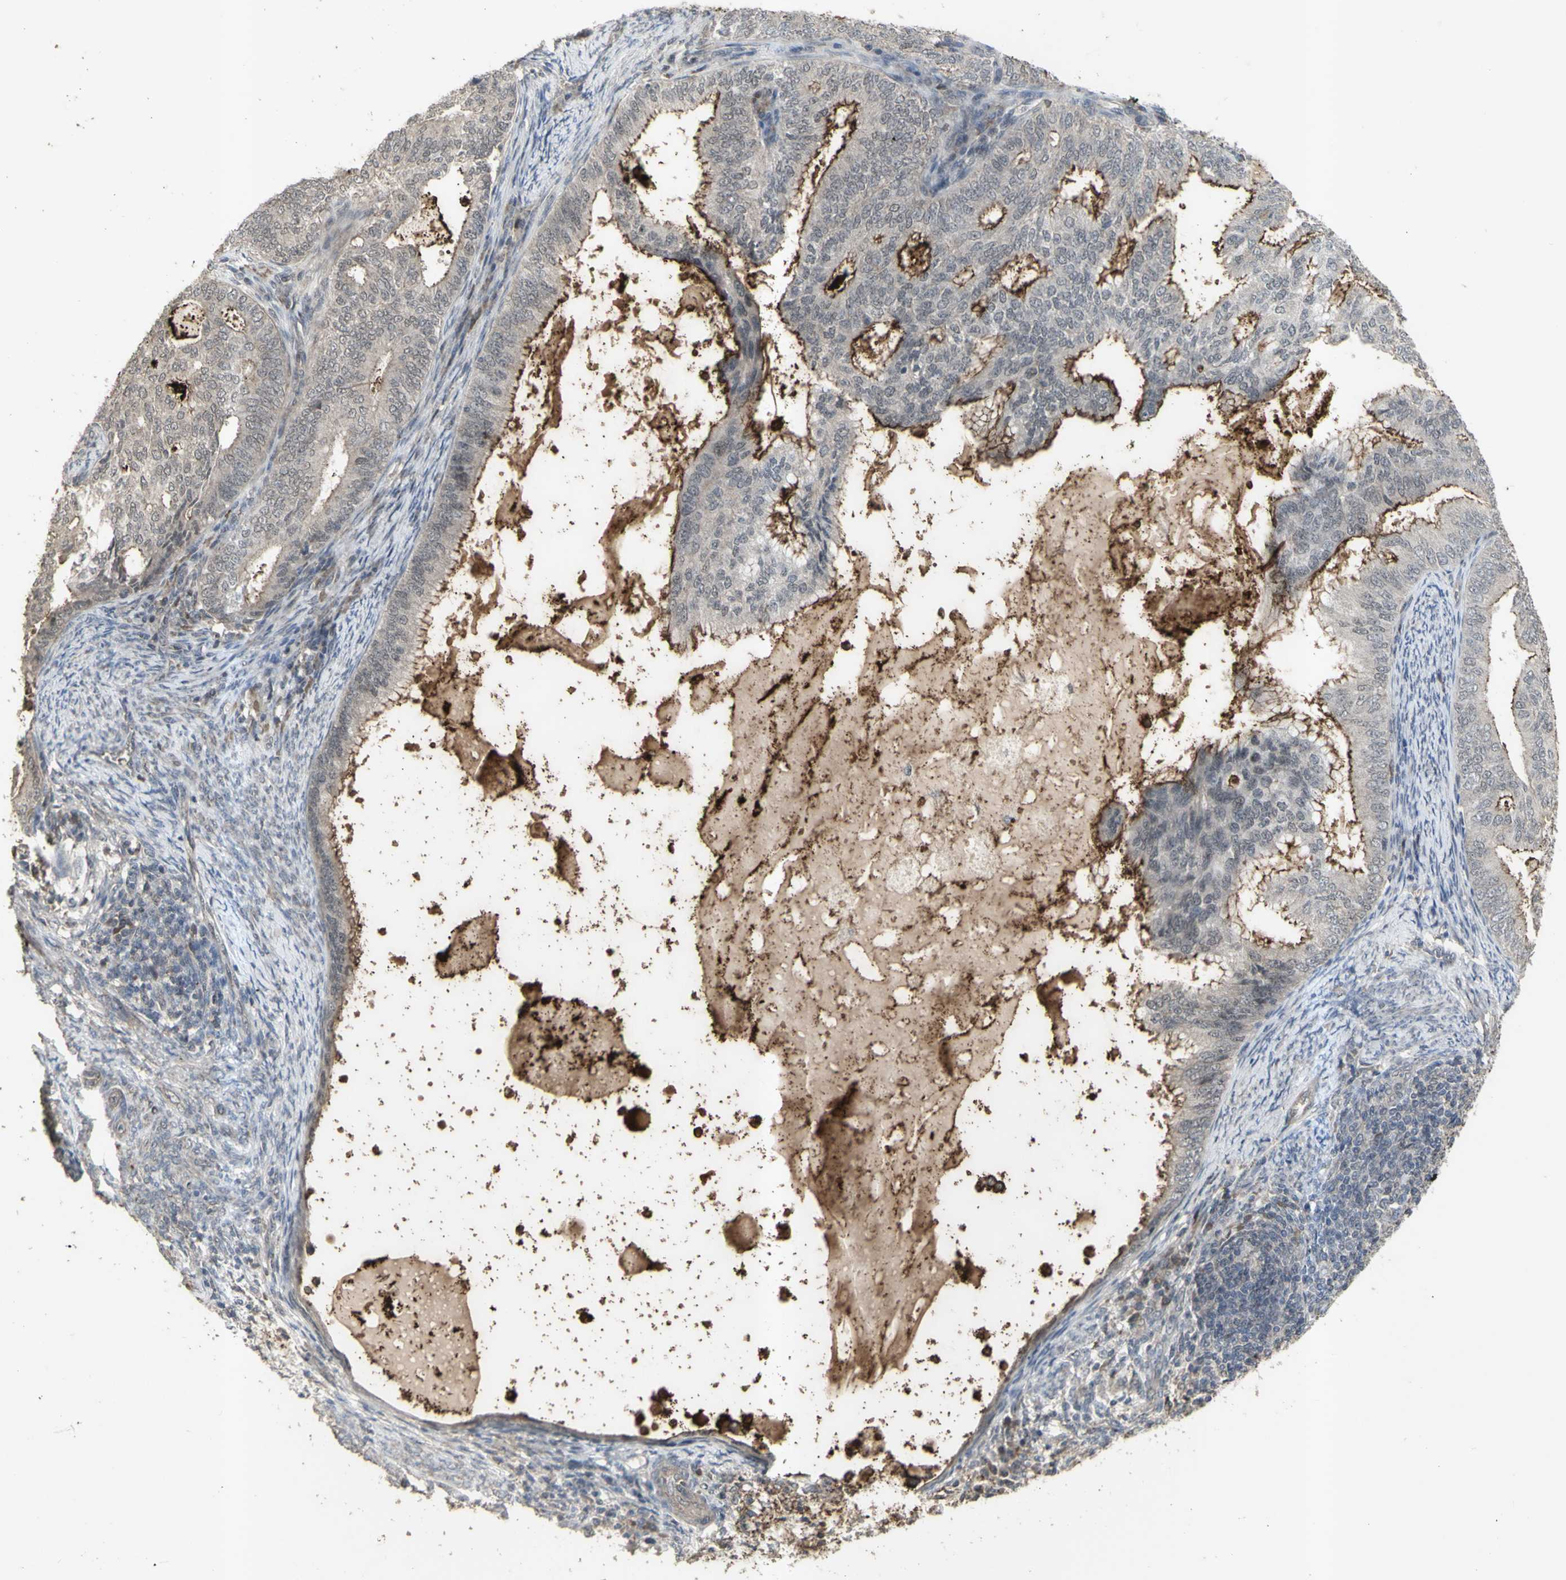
{"staining": {"intensity": "moderate", "quantity": "25%-75%", "location": "cytoplasmic/membranous"}, "tissue": "endometrial cancer", "cell_type": "Tumor cells", "image_type": "cancer", "snomed": [{"axis": "morphology", "description": "Adenocarcinoma, NOS"}, {"axis": "topography", "description": "Endometrium"}], "caption": "IHC of endometrial cancer exhibits medium levels of moderate cytoplasmic/membranous expression in approximately 25%-75% of tumor cells.", "gene": "ALOX12", "patient": {"sex": "female", "age": 58}}